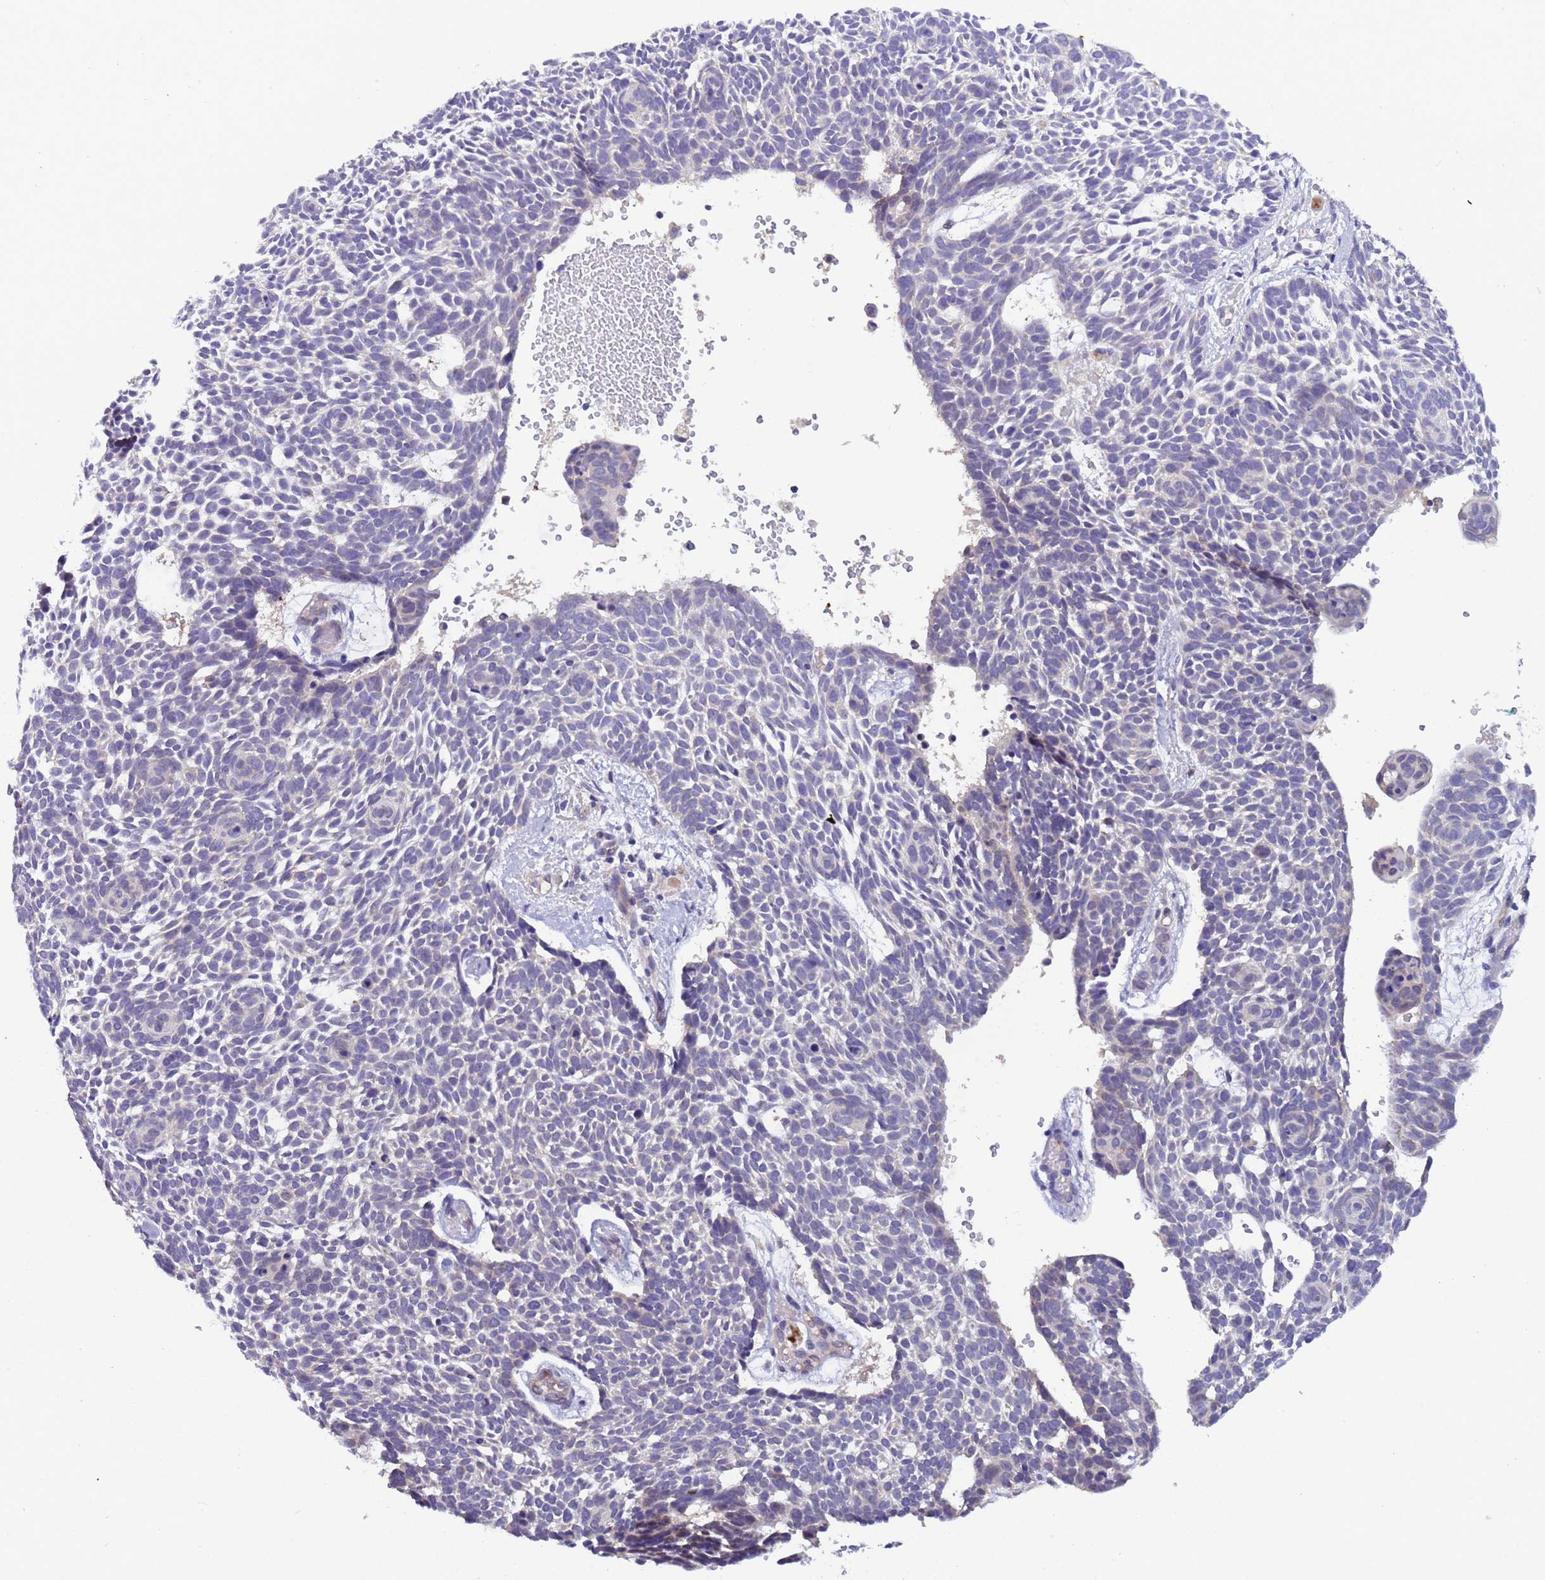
{"staining": {"intensity": "negative", "quantity": "none", "location": "none"}, "tissue": "skin cancer", "cell_type": "Tumor cells", "image_type": "cancer", "snomed": [{"axis": "morphology", "description": "Basal cell carcinoma"}, {"axis": "topography", "description": "Skin"}], "caption": "The IHC image has no significant staining in tumor cells of skin basal cell carcinoma tissue. (Stains: DAB (3,3'-diaminobenzidine) immunohistochemistry with hematoxylin counter stain, Microscopy: brightfield microscopy at high magnification).", "gene": "ZNF248", "patient": {"sex": "male", "age": 61}}